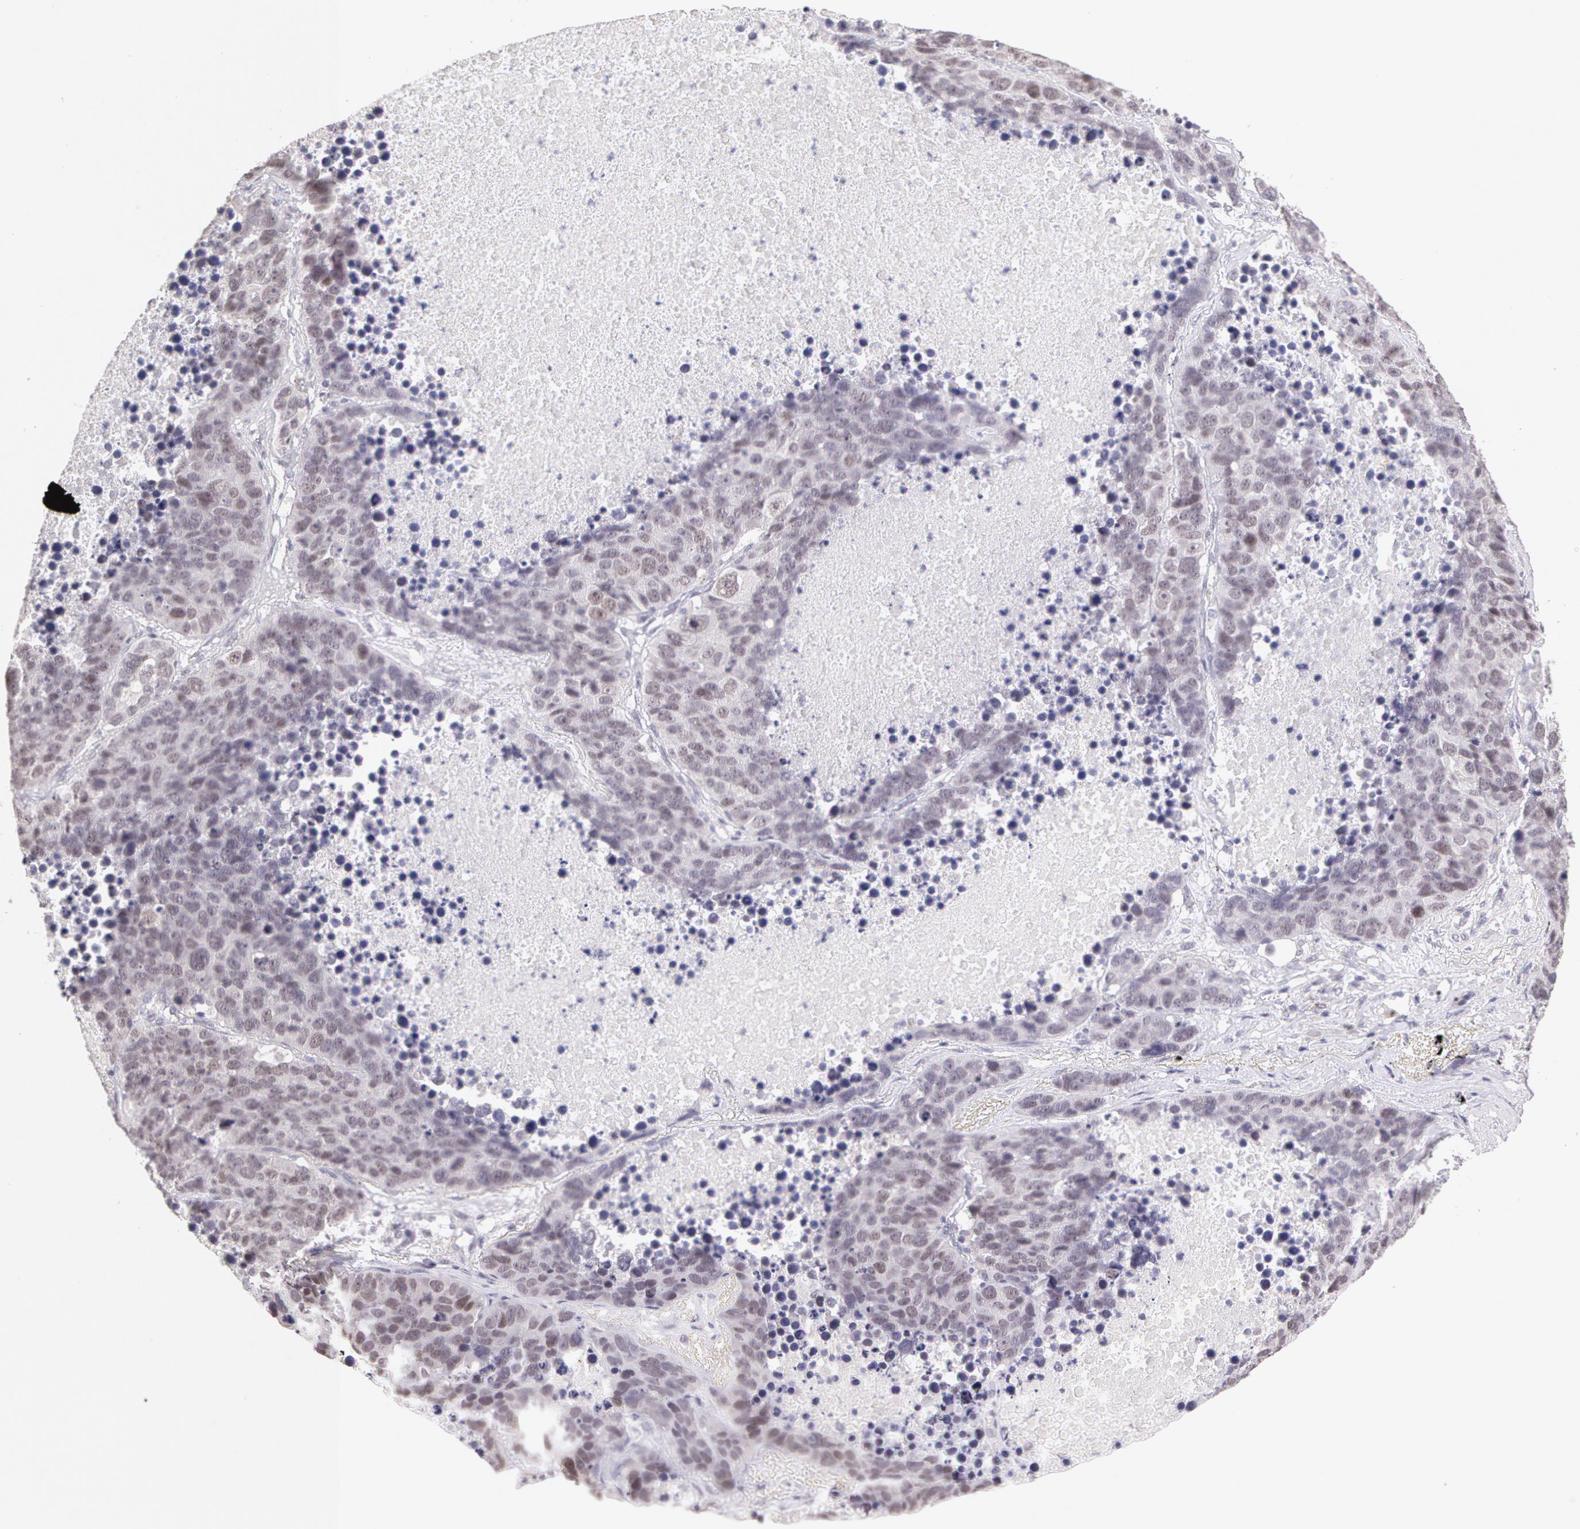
{"staining": {"intensity": "weak", "quantity": "<25%", "location": "nuclear"}, "tissue": "lung cancer", "cell_type": "Tumor cells", "image_type": "cancer", "snomed": [{"axis": "morphology", "description": "Carcinoid, malignant, NOS"}, {"axis": "topography", "description": "Lung"}], "caption": "Immunohistochemistry (IHC) micrograph of human lung cancer (malignant carcinoid) stained for a protein (brown), which exhibits no positivity in tumor cells.", "gene": "ZNF597", "patient": {"sex": "male", "age": 60}}